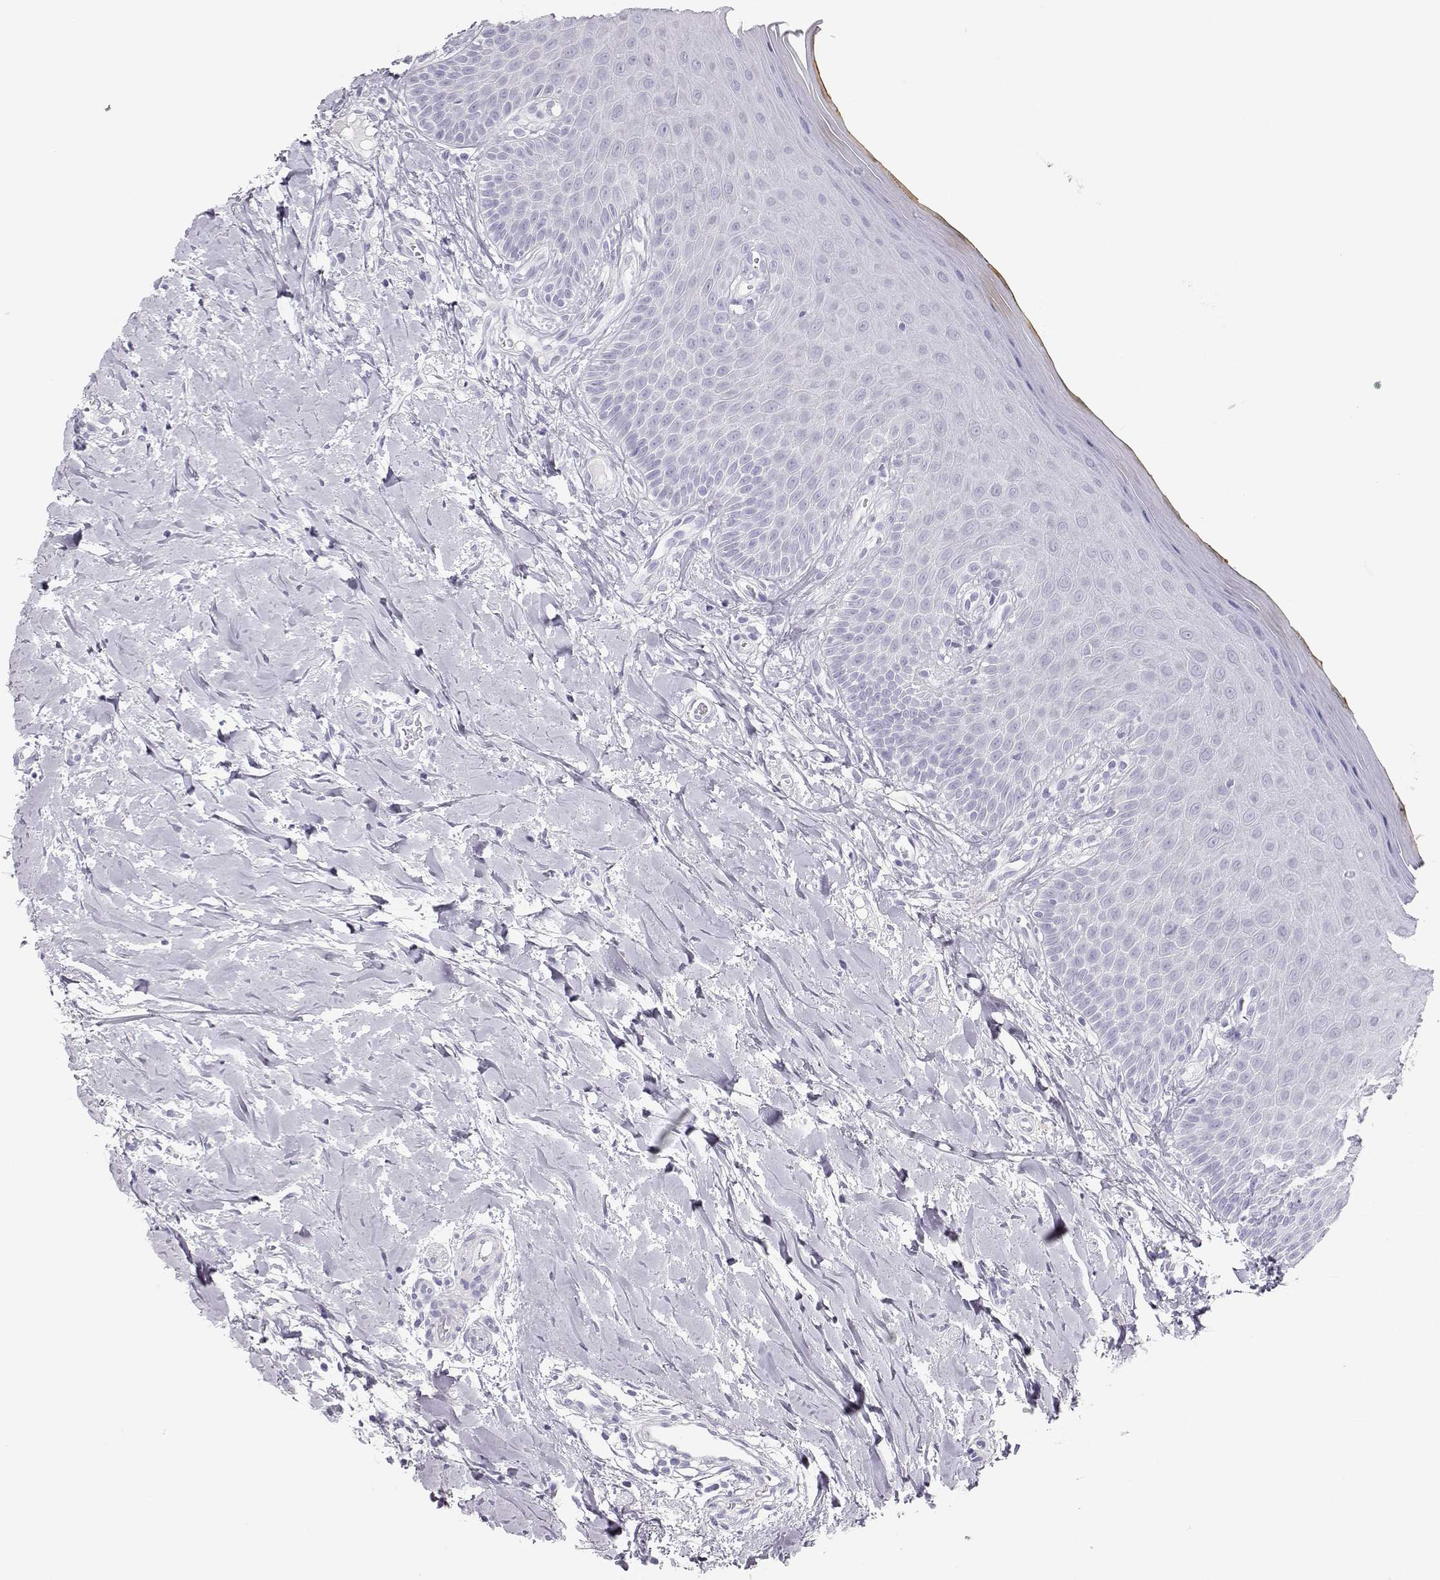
{"staining": {"intensity": "negative", "quantity": "none", "location": "none"}, "tissue": "oral mucosa", "cell_type": "Squamous epithelial cells", "image_type": "normal", "snomed": [{"axis": "morphology", "description": "Normal tissue, NOS"}, {"axis": "topography", "description": "Oral tissue"}], "caption": "Oral mucosa was stained to show a protein in brown. There is no significant staining in squamous epithelial cells. Nuclei are stained in blue.", "gene": "TKTL1", "patient": {"sex": "female", "age": 43}}